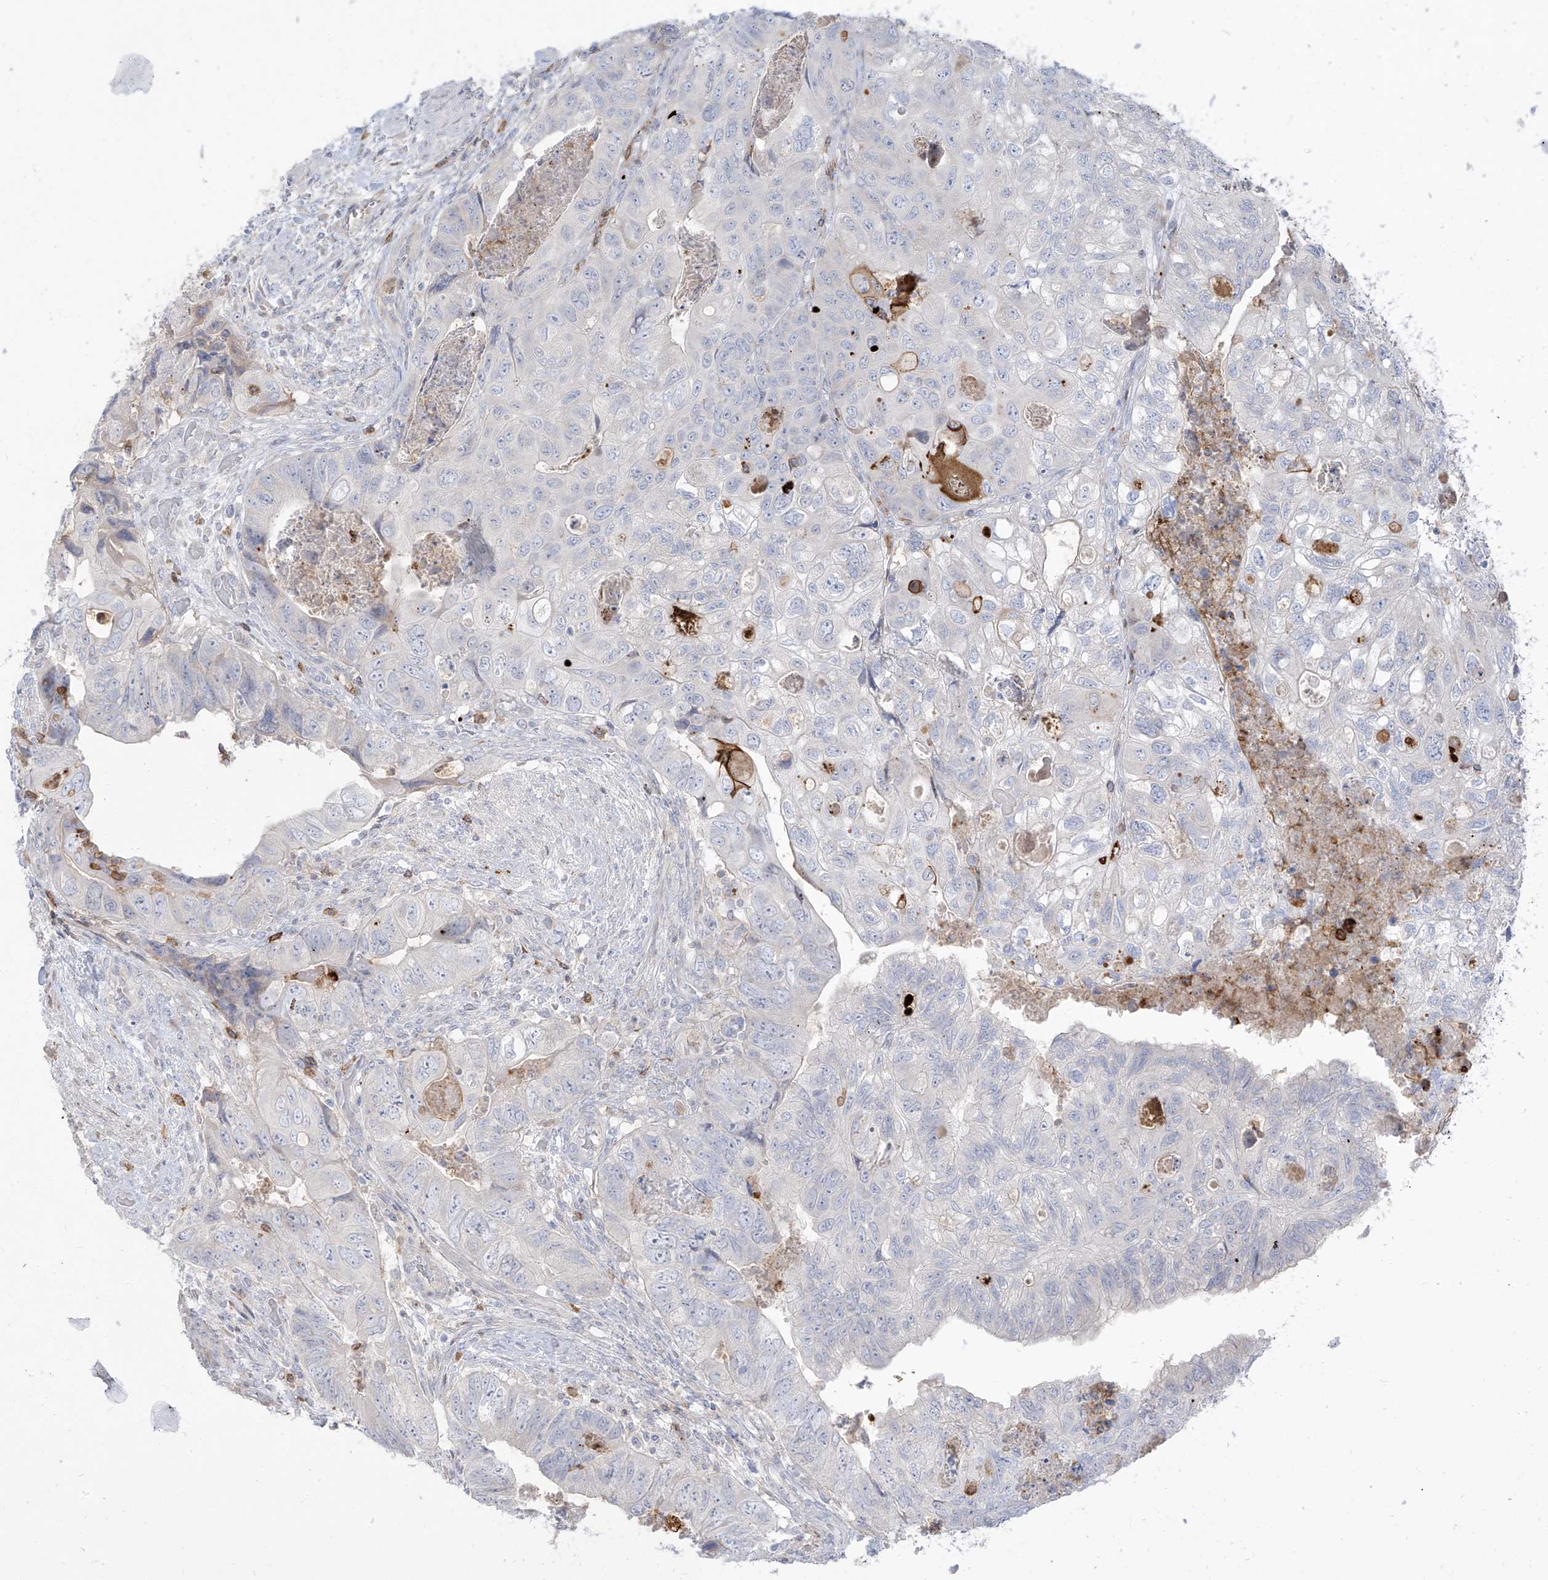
{"staining": {"intensity": "negative", "quantity": "none", "location": "none"}, "tissue": "colorectal cancer", "cell_type": "Tumor cells", "image_type": "cancer", "snomed": [{"axis": "morphology", "description": "Adenocarcinoma, NOS"}, {"axis": "topography", "description": "Rectum"}], "caption": "The photomicrograph exhibits no significant staining in tumor cells of adenocarcinoma (colorectal).", "gene": "NOTO", "patient": {"sex": "male", "age": 63}}